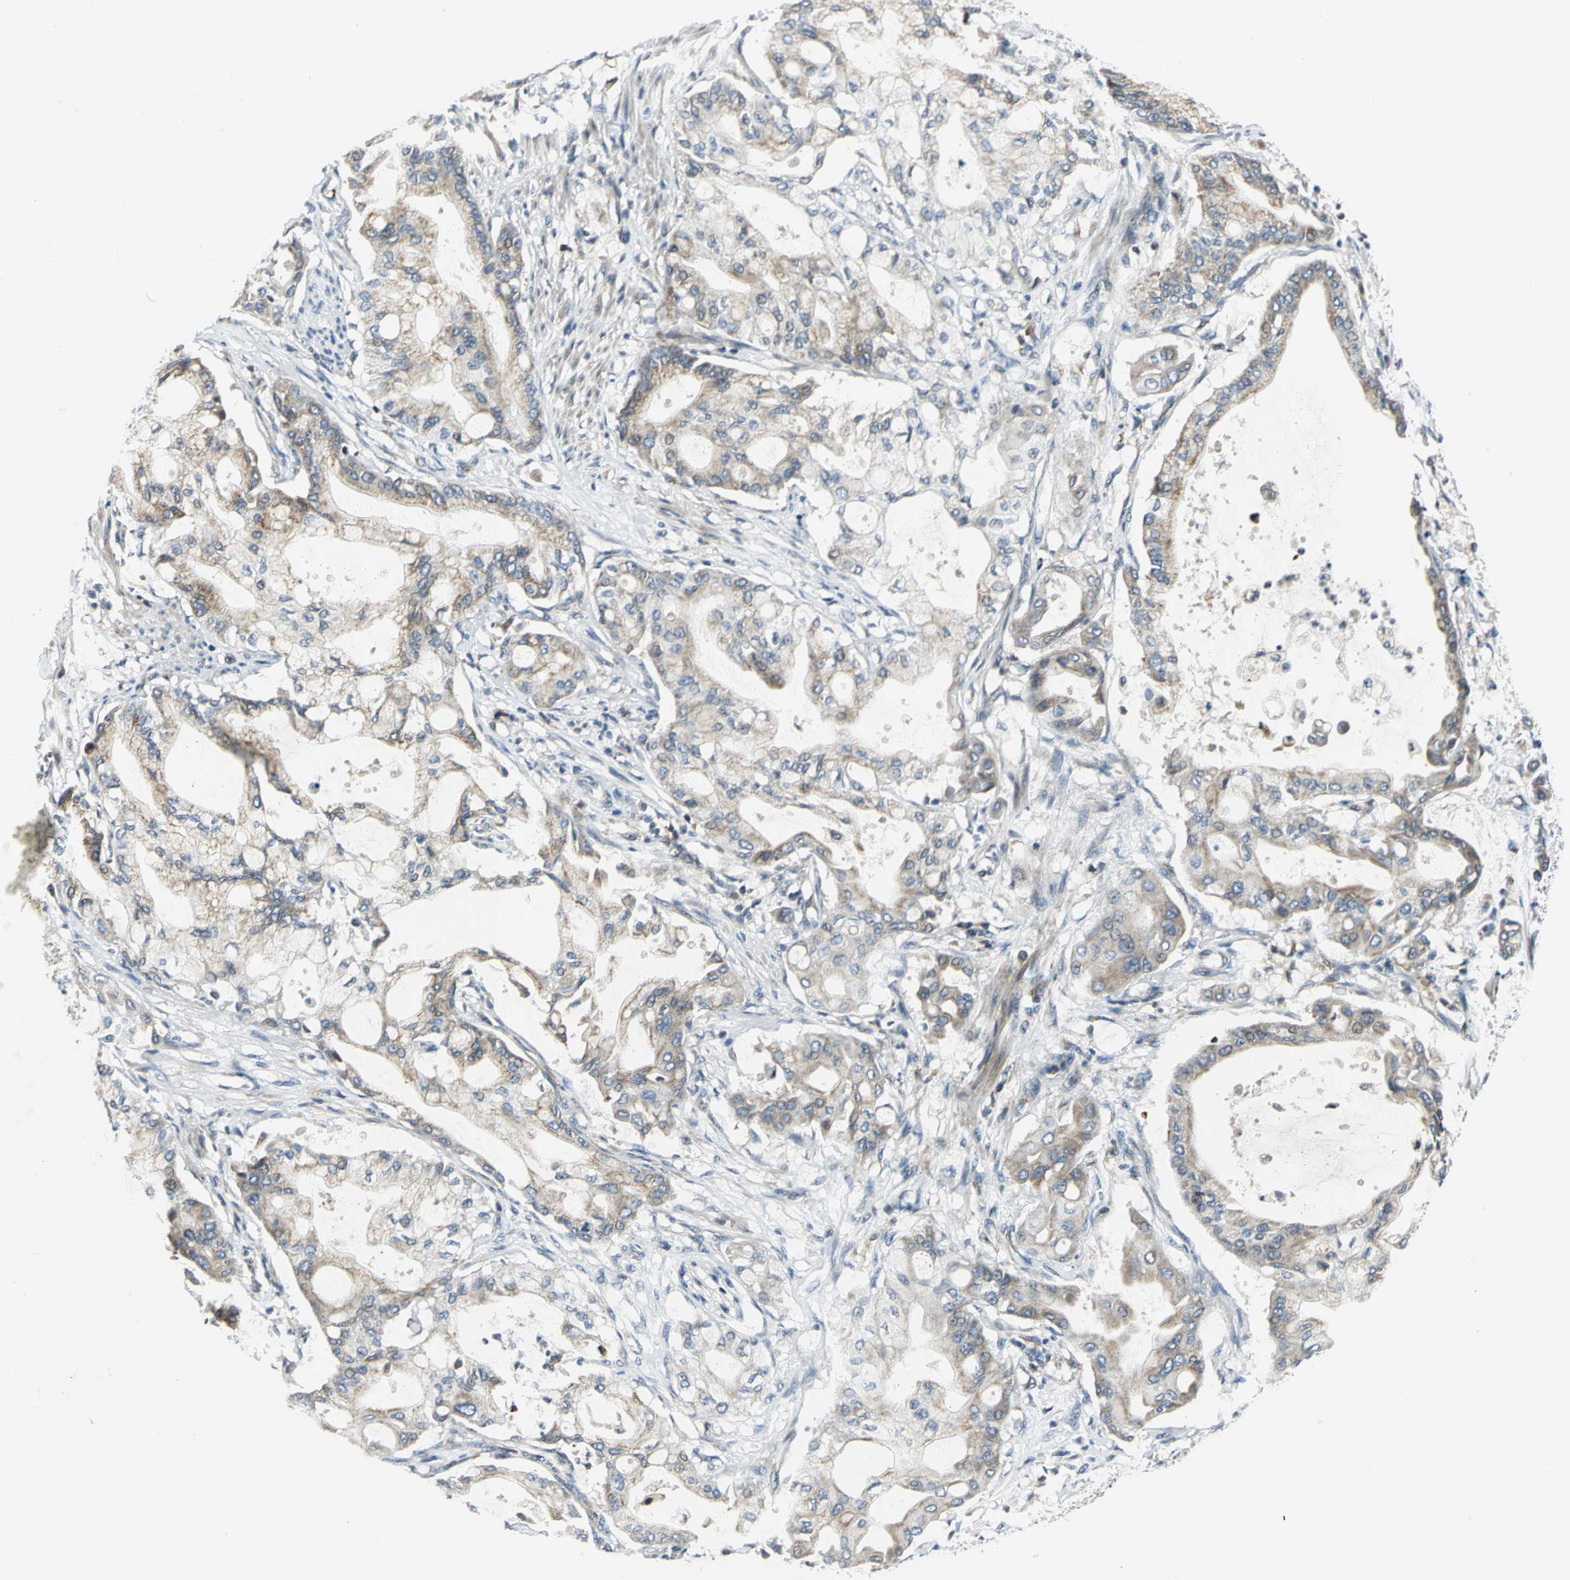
{"staining": {"intensity": "weak", "quantity": ">75%", "location": "cytoplasmic/membranous"}, "tissue": "pancreatic cancer", "cell_type": "Tumor cells", "image_type": "cancer", "snomed": [{"axis": "morphology", "description": "Adenocarcinoma, NOS"}, {"axis": "morphology", "description": "Adenocarcinoma, metastatic, NOS"}, {"axis": "topography", "description": "Lymph node"}, {"axis": "topography", "description": "Pancreas"}, {"axis": "topography", "description": "Duodenum"}], "caption": "High-magnification brightfield microscopy of pancreatic adenocarcinoma stained with DAB (brown) and counterstained with hematoxylin (blue). tumor cells exhibit weak cytoplasmic/membranous staining is appreciated in about>75% of cells. (Stains: DAB (3,3'-diaminobenzidine) in brown, nuclei in blue, Microscopy: brightfield microscopy at high magnification).", "gene": "USP40", "patient": {"sex": "female", "age": 64}}